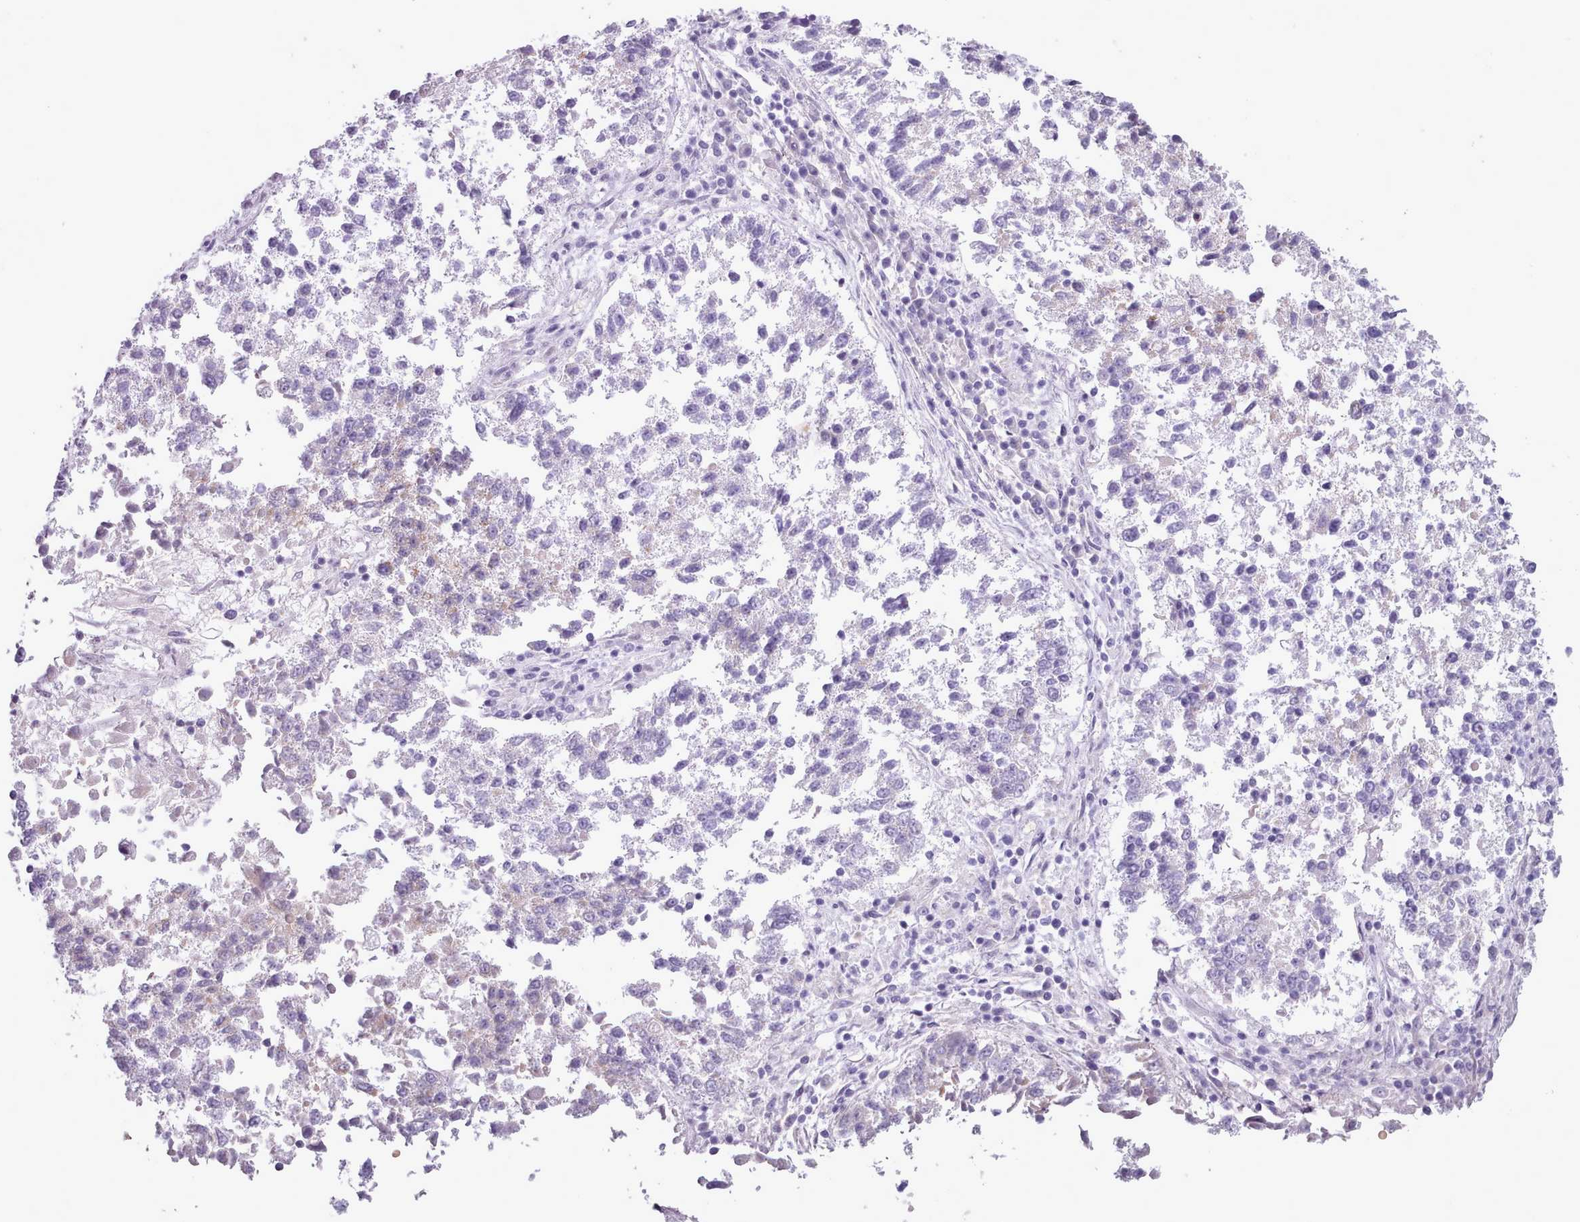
{"staining": {"intensity": "weak", "quantity": "<25%", "location": "cytoplasmic/membranous"}, "tissue": "lung cancer", "cell_type": "Tumor cells", "image_type": "cancer", "snomed": [{"axis": "morphology", "description": "Squamous cell carcinoma, NOS"}, {"axis": "topography", "description": "Lung"}], "caption": "High power microscopy micrograph of an immunohistochemistry (IHC) photomicrograph of squamous cell carcinoma (lung), revealing no significant staining in tumor cells. The staining is performed using DAB (3,3'-diaminobenzidine) brown chromogen with nuclei counter-stained in using hematoxylin.", "gene": "AK4", "patient": {"sex": "male", "age": 73}}